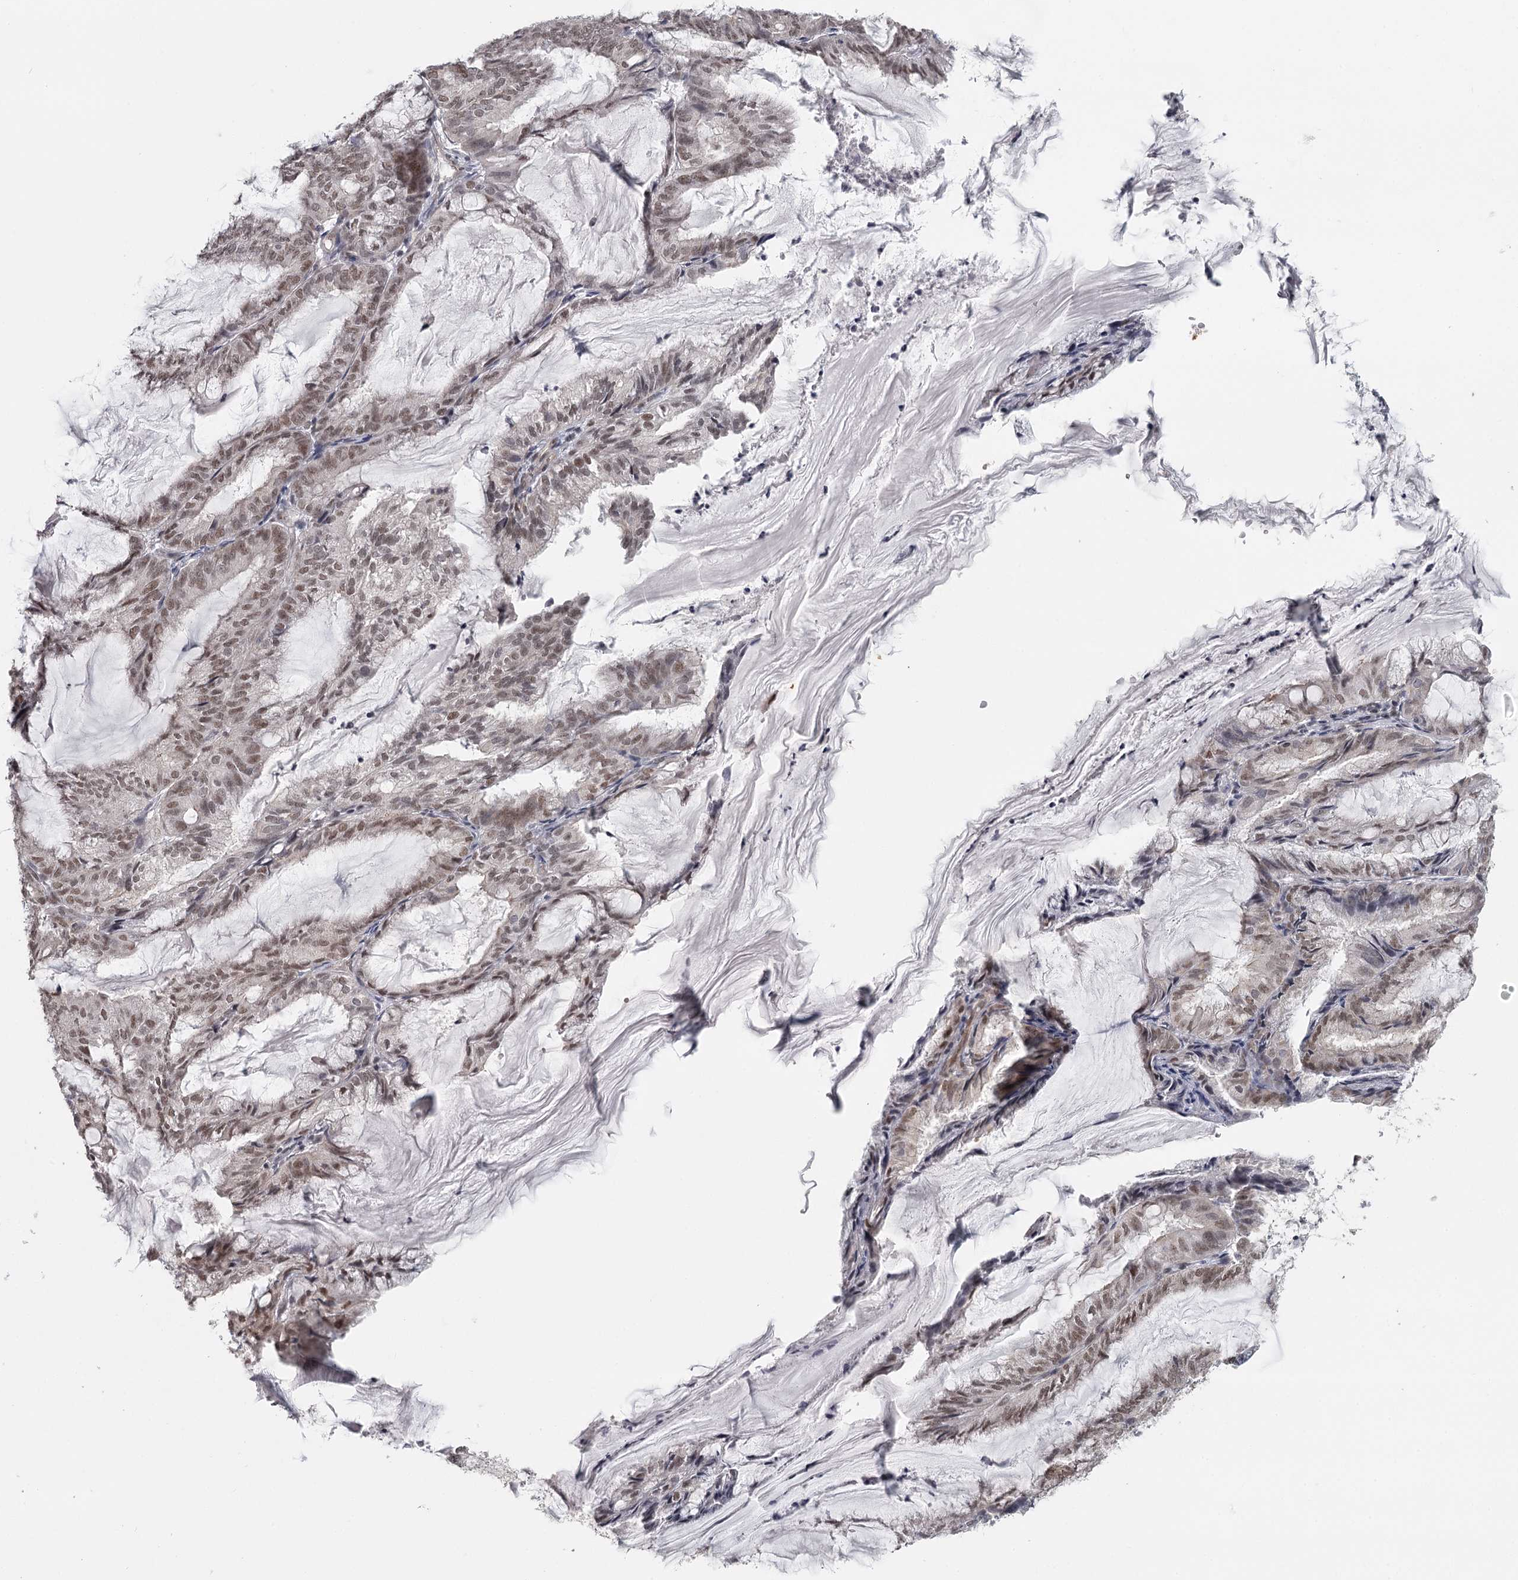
{"staining": {"intensity": "moderate", "quantity": ">75%", "location": "nuclear"}, "tissue": "endometrial cancer", "cell_type": "Tumor cells", "image_type": "cancer", "snomed": [{"axis": "morphology", "description": "Adenocarcinoma, NOS"}, {"axis": "topography", "description": "Endometrium"}], "caption": "An immunohistochemistry micrograph of tumor tissue is shown. Protein staining in brown shows moderate nuclear positivity in endometrial adenocarcinoma within tumor cells.", "gene": "FAM13C", "patient": {"sex": "female", "age": 86}}